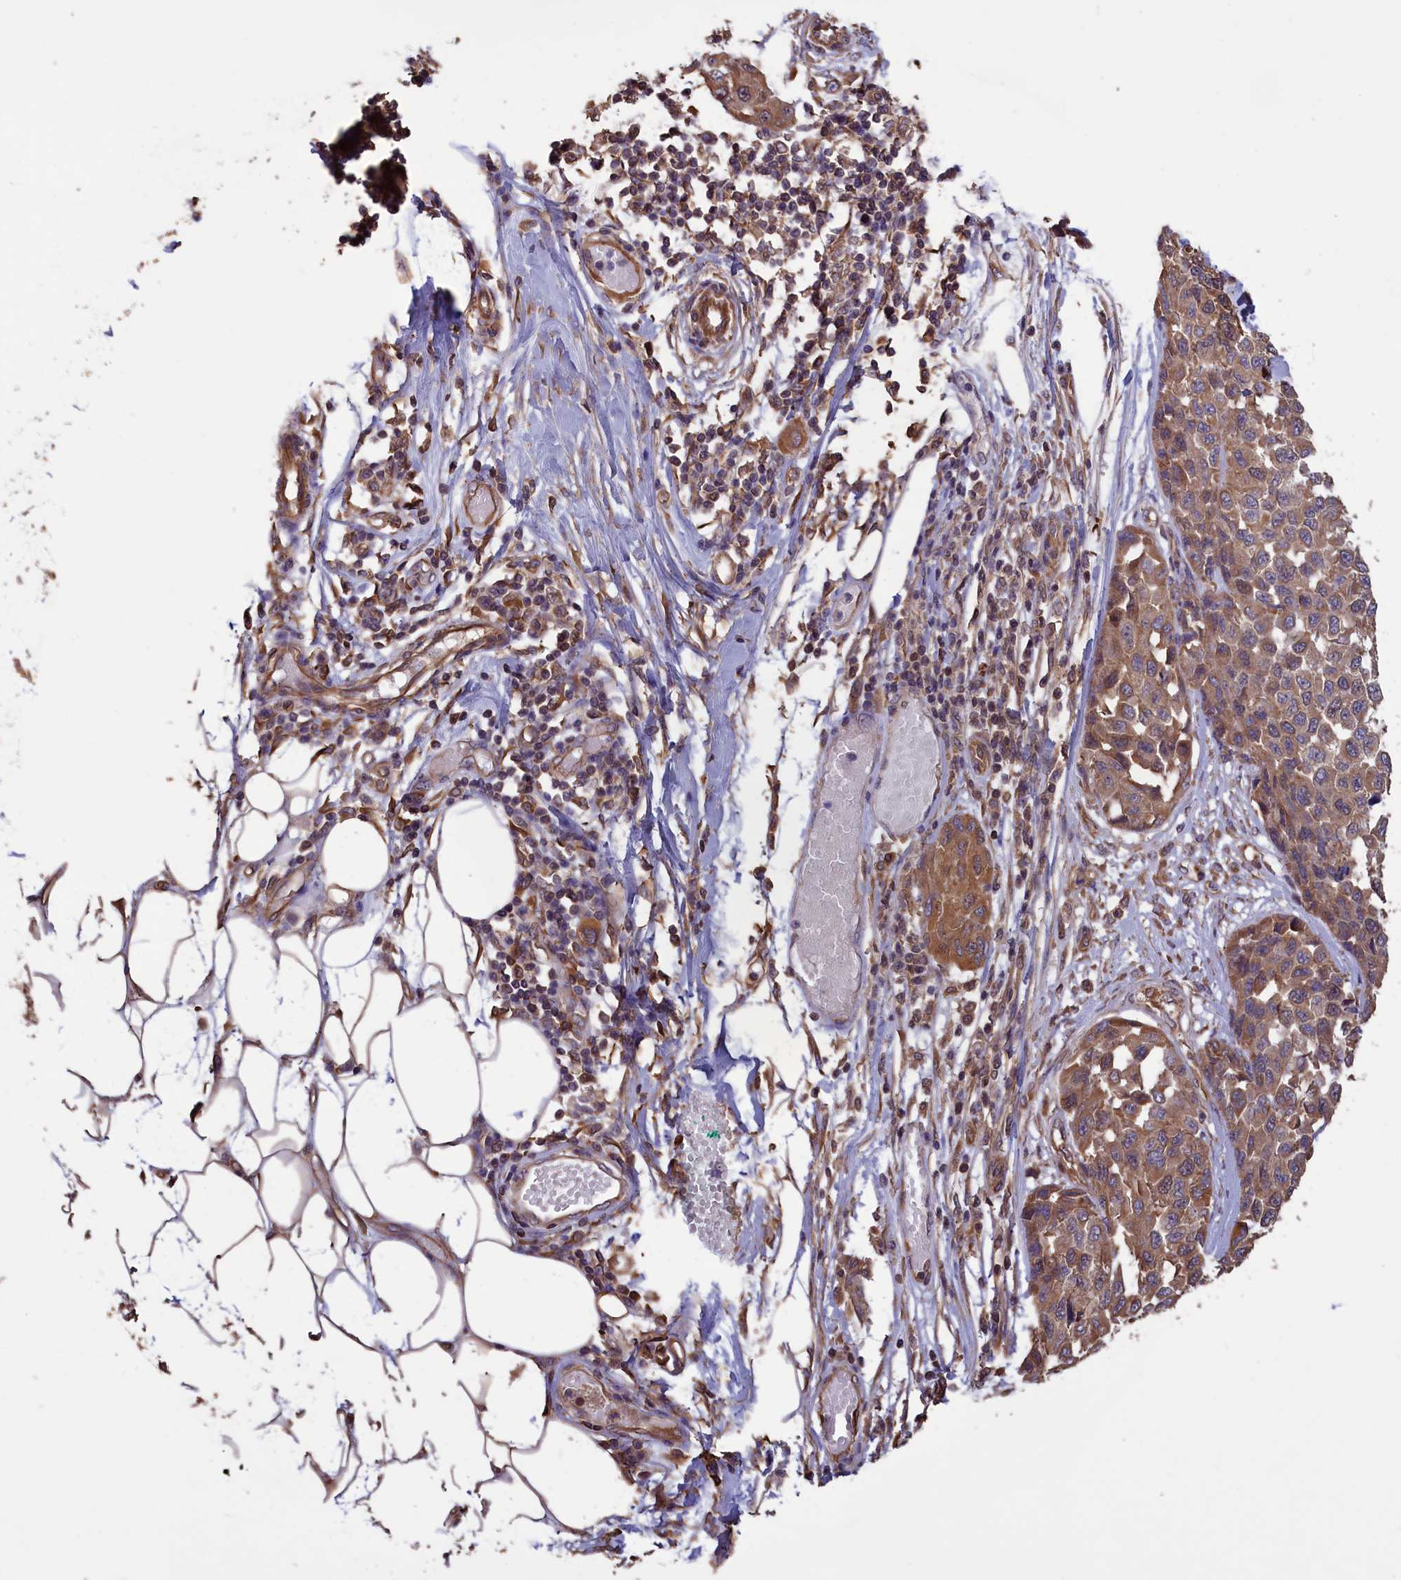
{"staining": {"intensity": "moderate", "quantity": ">75%", "location": "cytoplasmic/membranous"}, "tissue": "melanoma", "cell_type": "Tumor cells", "image_type": "cancer", "snomed": [{"axis": "morphology", "description": "Normal tissue, NOS"}, {"axis": "morphology", "description": "Malignant melanoma, NOS"}, {"axis": "topography", "description": "Skin"}], "caption": "Immunohistochemical staining of malignant melanoma reveals medium levels of moderate cytoplasmic/membranous protein staining in about >75% of tumor cells.", "gene": "DAPK3", "patient": {"sex": "male", "age": 62}}